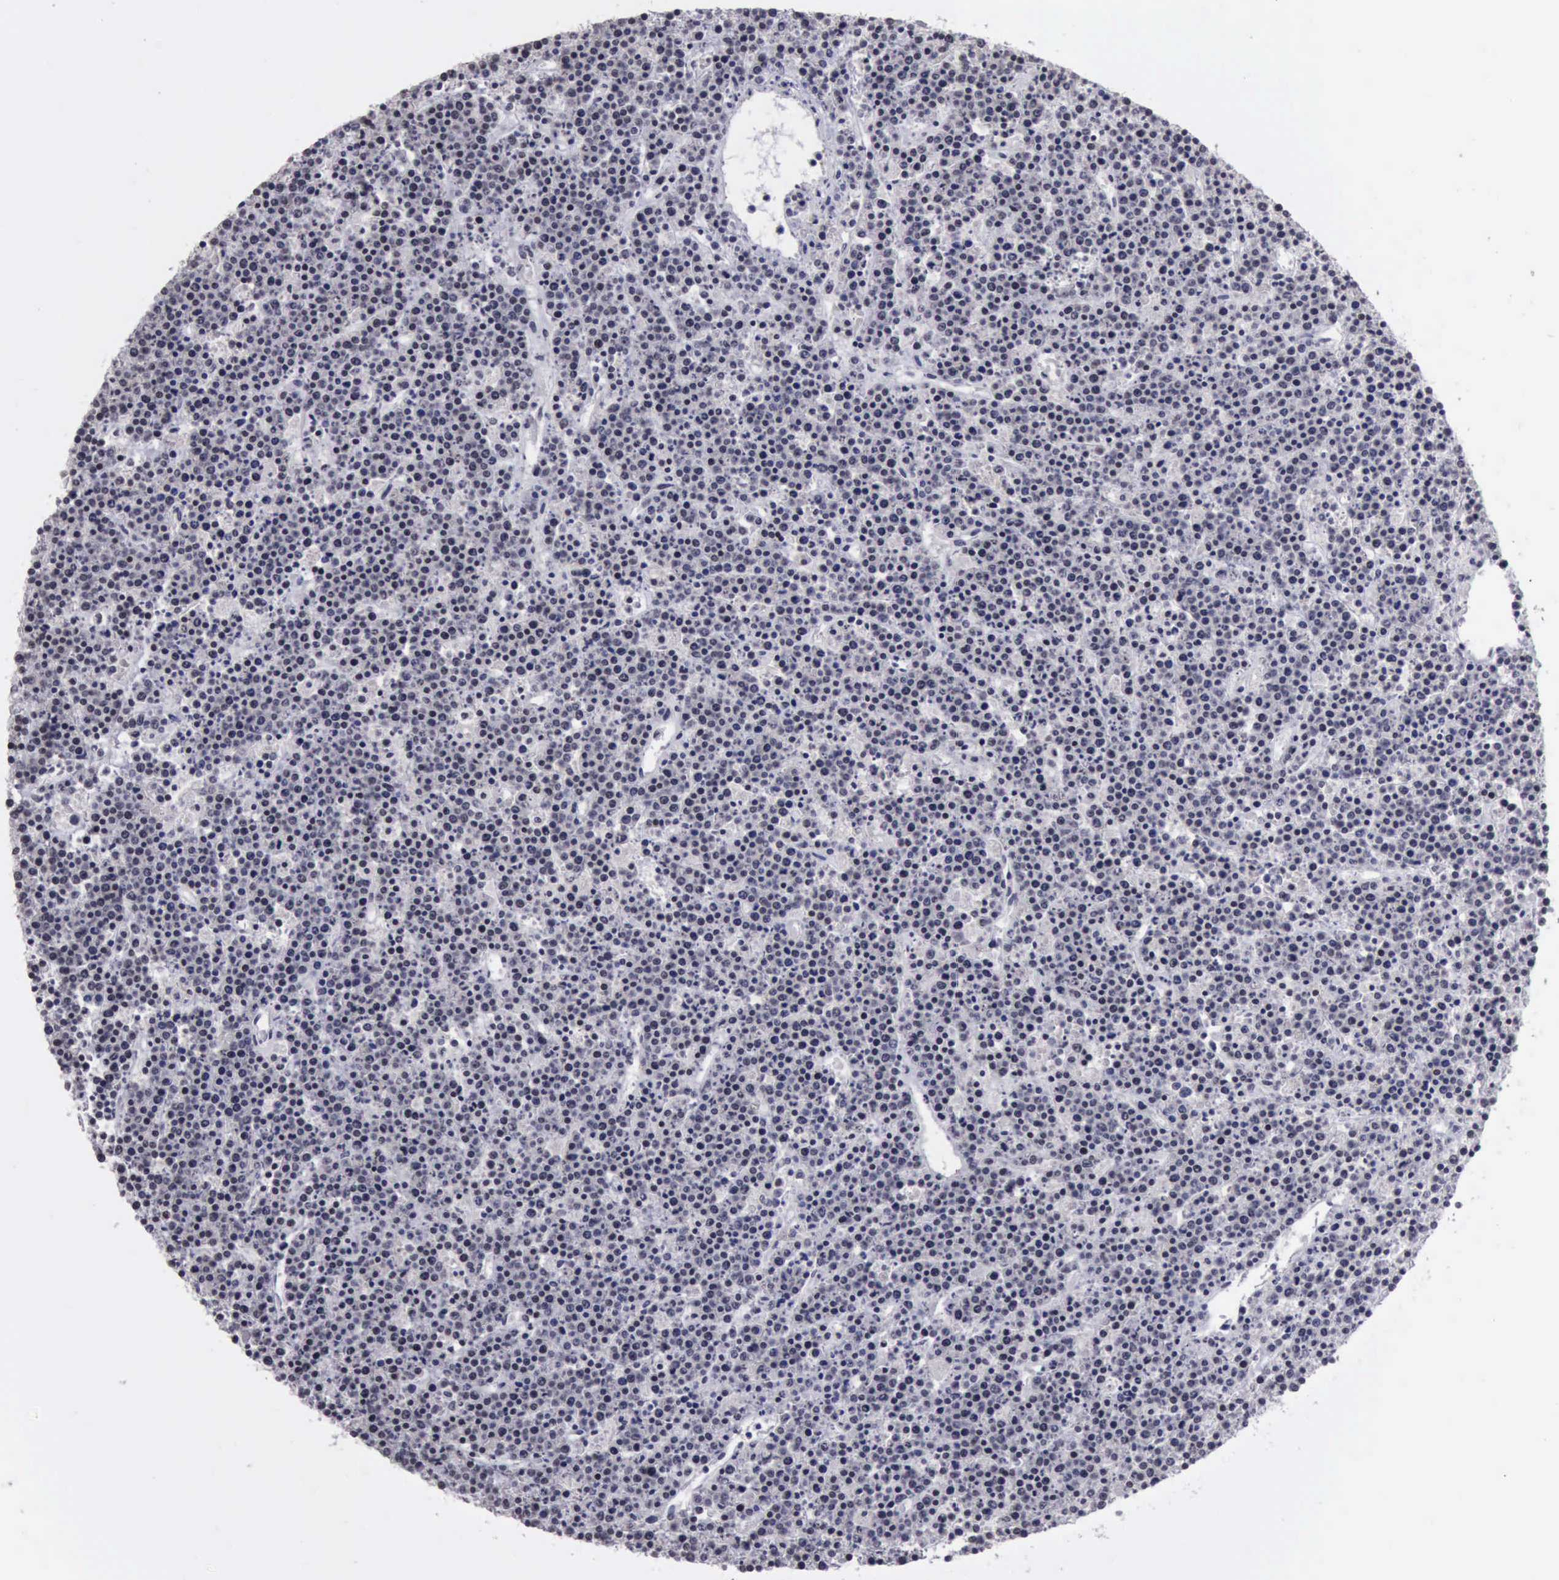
{"staining": {"intensity": "weak", "quantity": "25%-75%", "location": "nuclear"}, "tissue": "lymphoma", "cell_type": "Tumor cells", "image_type": "cancer", "snomed": [{"axis": "morphology", "description": "Malignant lymphoma, non-Hodgkin's type, High grade"}, {"axis": "topography", "description": "Ovary"}], "caption": "High-grade malignant lymphoma, non-Hodgkin's type tissue displays weak nuclear expression in approximately 25%-75% of tumor cells, visualized by immunohistochemistry.", "gene": "YY1", "patient": {"sex": "female", "age": 56}}